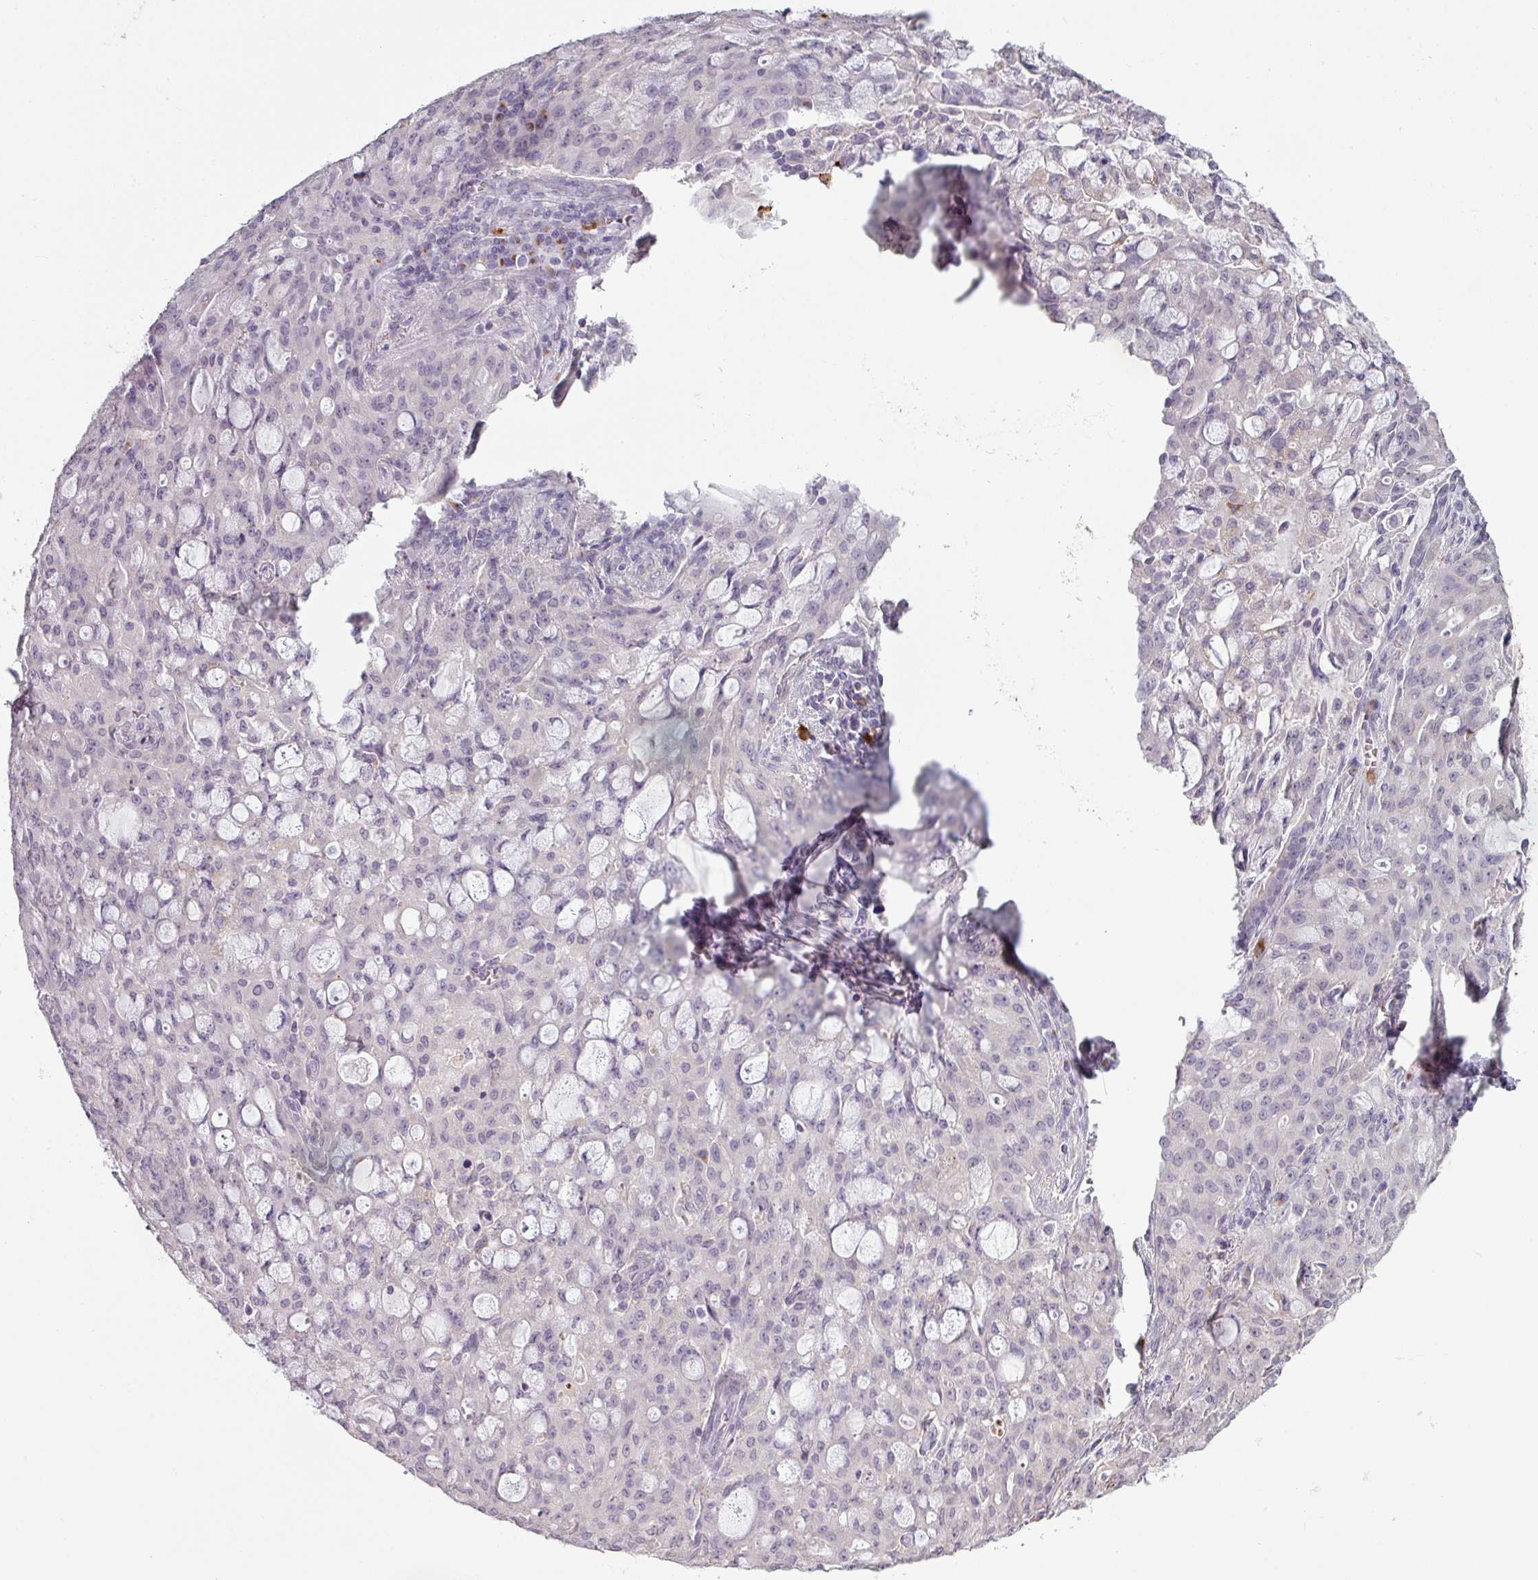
{"staining": {"intensity": "negative", "quantity": "none", "location": "none"}, "tissue": "lung cancer", "cell_type": "Tumor cells", "image_type": "cancer", "snomed": [{"axis": "morphology", "description": "Adenocarcinoma, NOS"}, {"axis": "topography", "description": "Lung"}], "caption": "Image shows no protein expression in tumor cells of lung cancer tissue.", "gene": "MAGEC3", "patient": {"sex": "female", "age": 44}}